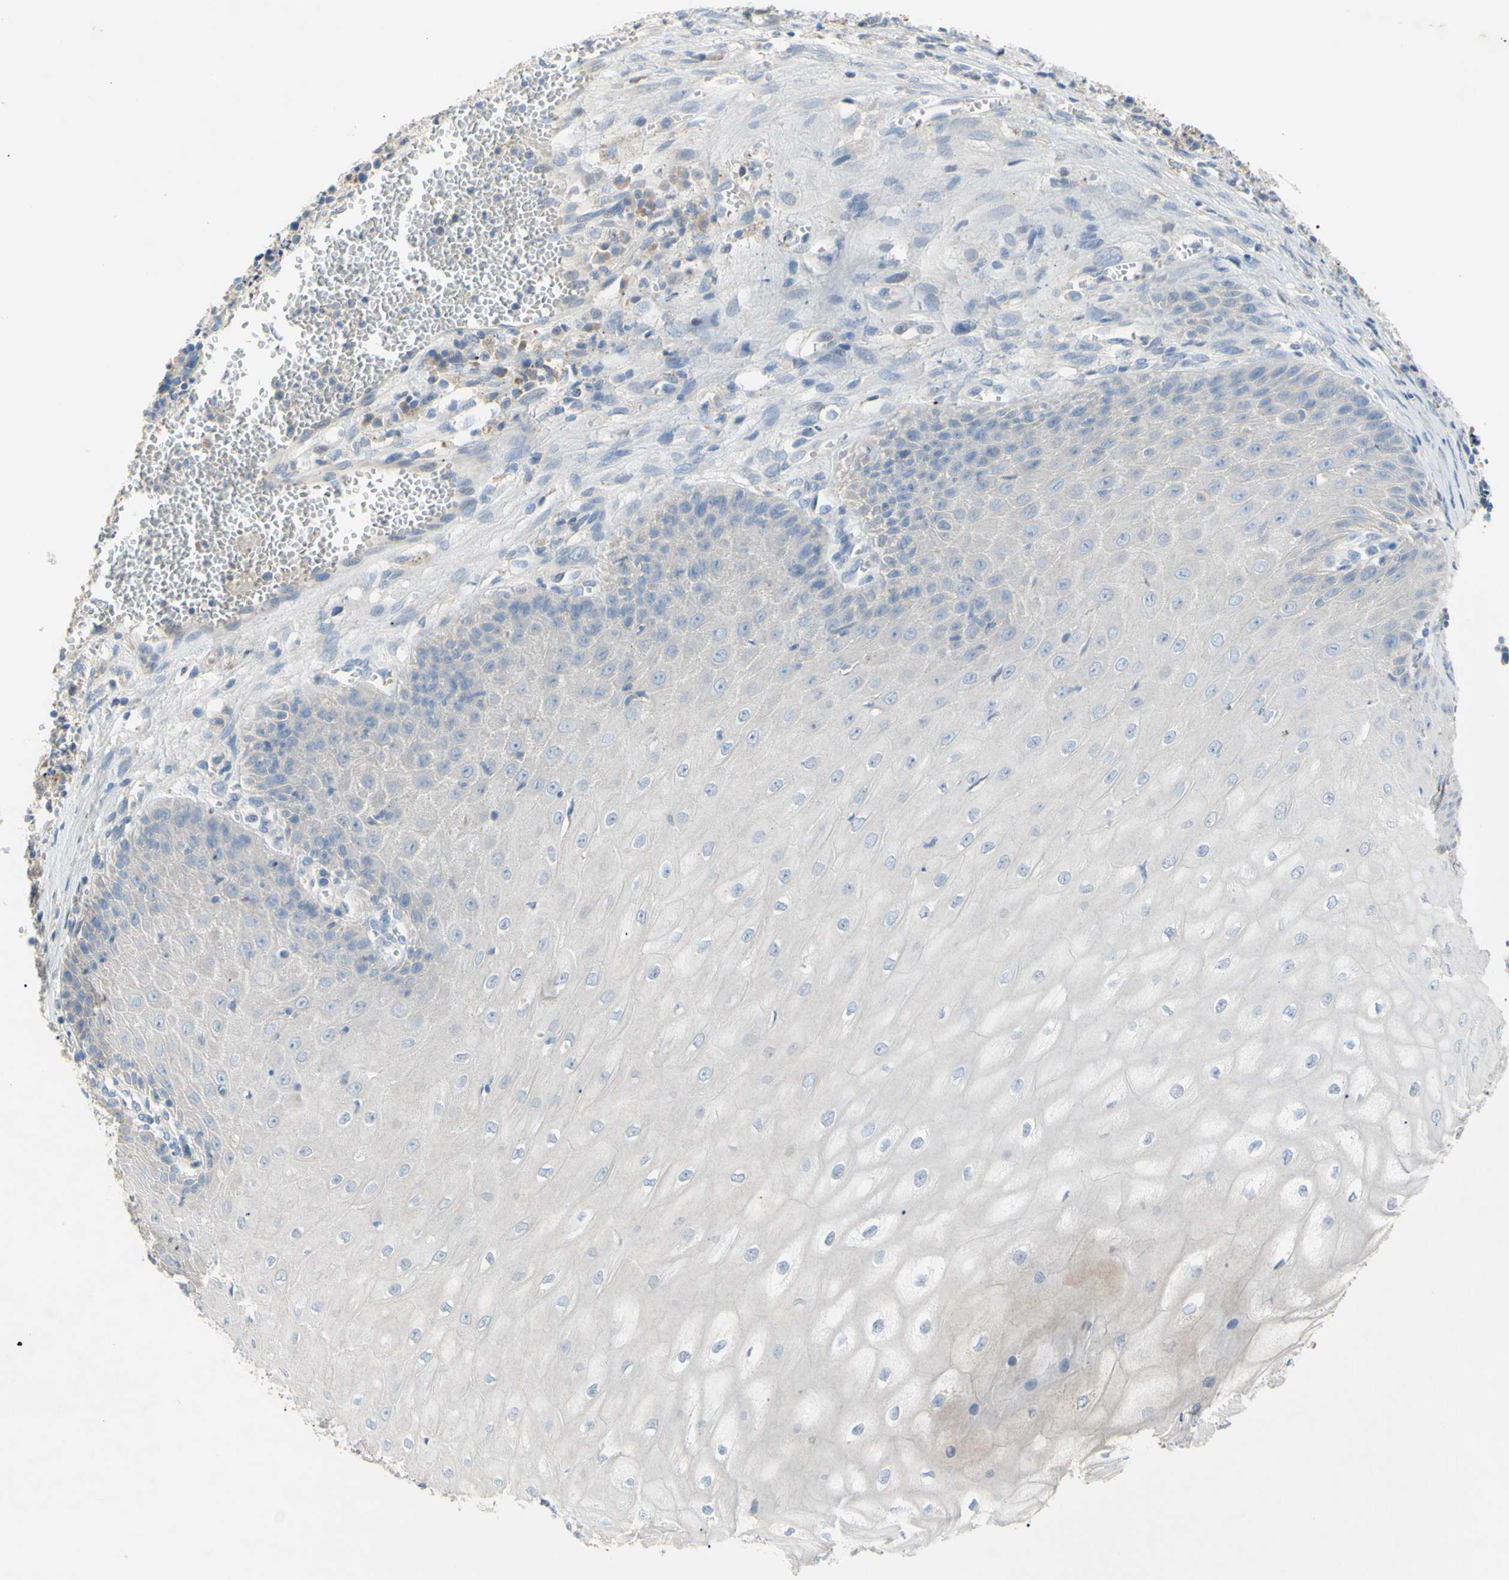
{"staining": {"intensity": "negative", "quantity": "none", "location": "none"}, "tissue": "cervical cancer", "cell_type": "Tumor cells", "image_type": "cancer", "snomed": [{"axis": "morphology", "description": "Squamous cell carcinoma, NOS"}, {"axis": "topography", "description": "Cervix"}], "caption": "A micrograph of human cervical cancer is negative for staining in tumor cells. (Brightfield microscopy of DAB IHC at high magnification).", "gene": "TMEM59L", "patient": {"sex": "female", "age": 35}}